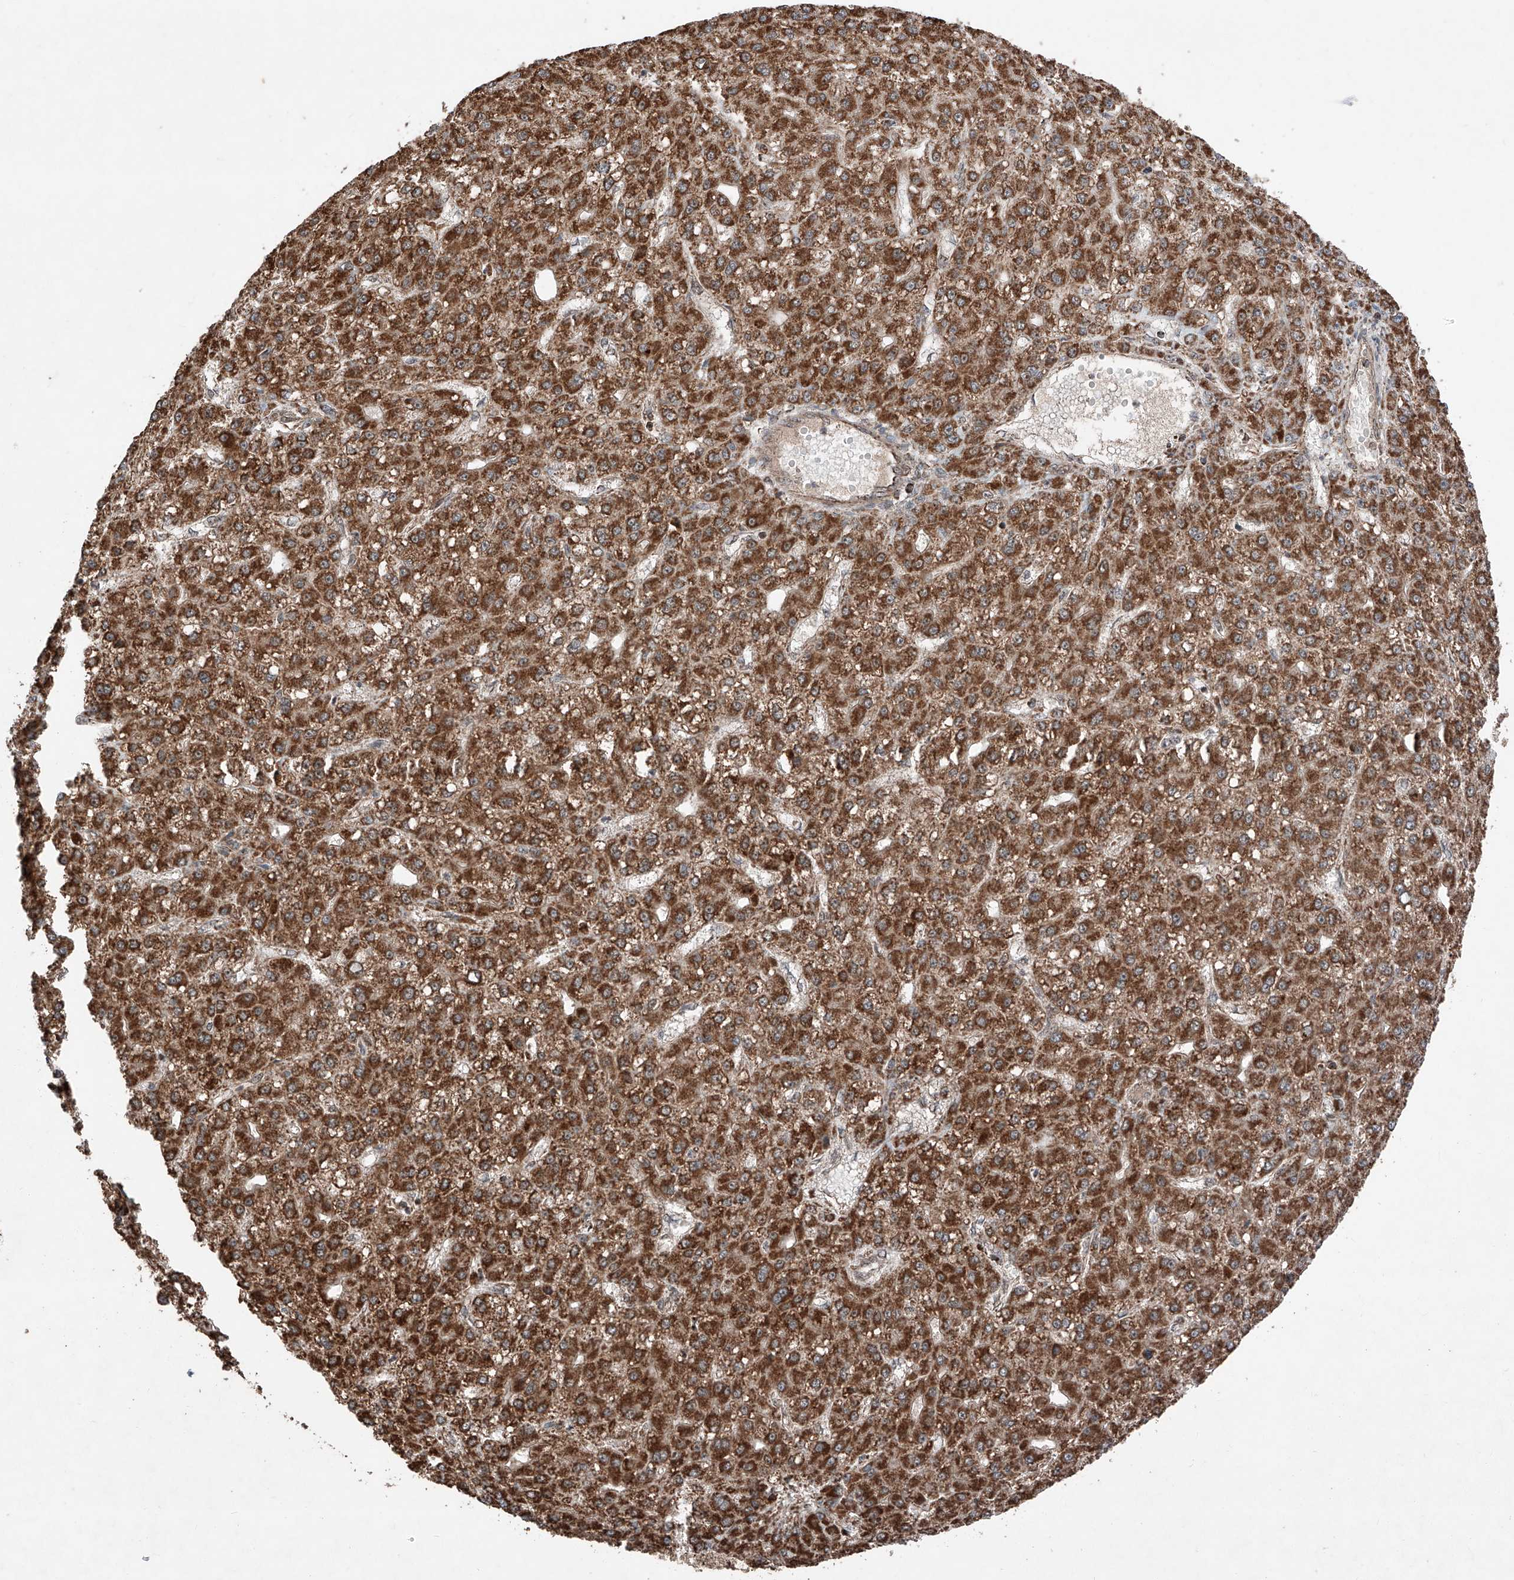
{"staining": {"intensity": "strong", "quantity": ">75%", "location": "cytoplasmic/membranous"}, "tissue": "liver cancer", "cell_type": "Tumor cells", "image_type": "cancer", "snomed": [{"axis": "morphology", "description": "Carcinoma, Hepatocellular, NOS"}, {"axis": "topography", "description": "Liver"}], "caption": "Hepatocellular carcinoma (liver) stained with a protein marker exhibits strong staining in tumor cells.", "gene": "ZSCAN29", "patient": {"sex": "male", "age": 67}}